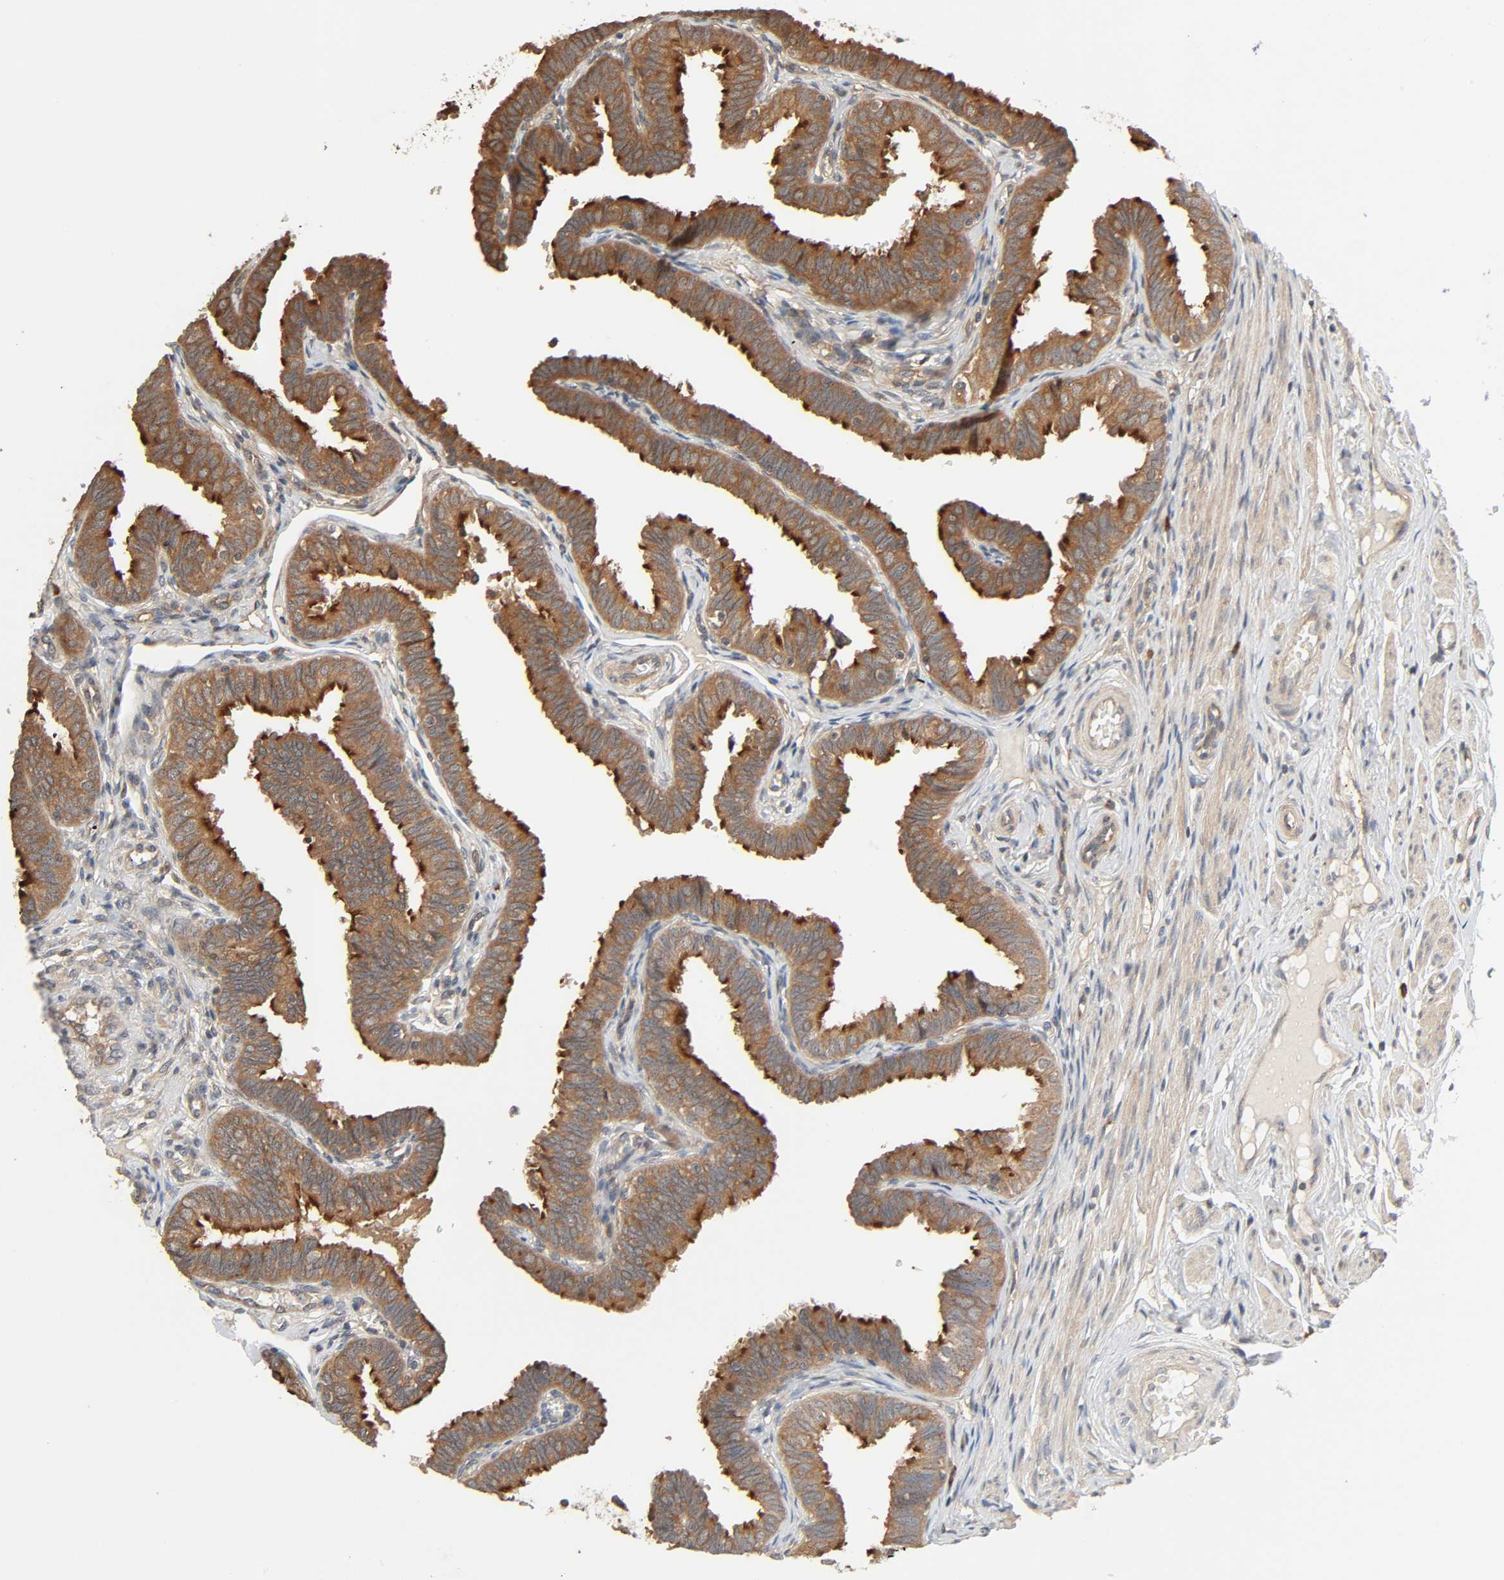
{"staining": {"intensity": "moderate", "quantity": ">75%", "location": "cytoplasmic/membranous"}, "tissue": "fallopian tube", "cell_type": "Glandular cells", "image_type": "normal", "snomed": [{"axis": "morphology", "description": "Normal tissue, NOS"}, {"axis": "topography", "description": "Fallopian tube"}], "caption": "Moderate cytoplasmic/membranous protein positivity is present in about >75% of glandular cells in fallopian tube. Nuclei are stained in blue.", "gene": "PPP2R1B", "patient": {"sex": "female", "age": 46}}